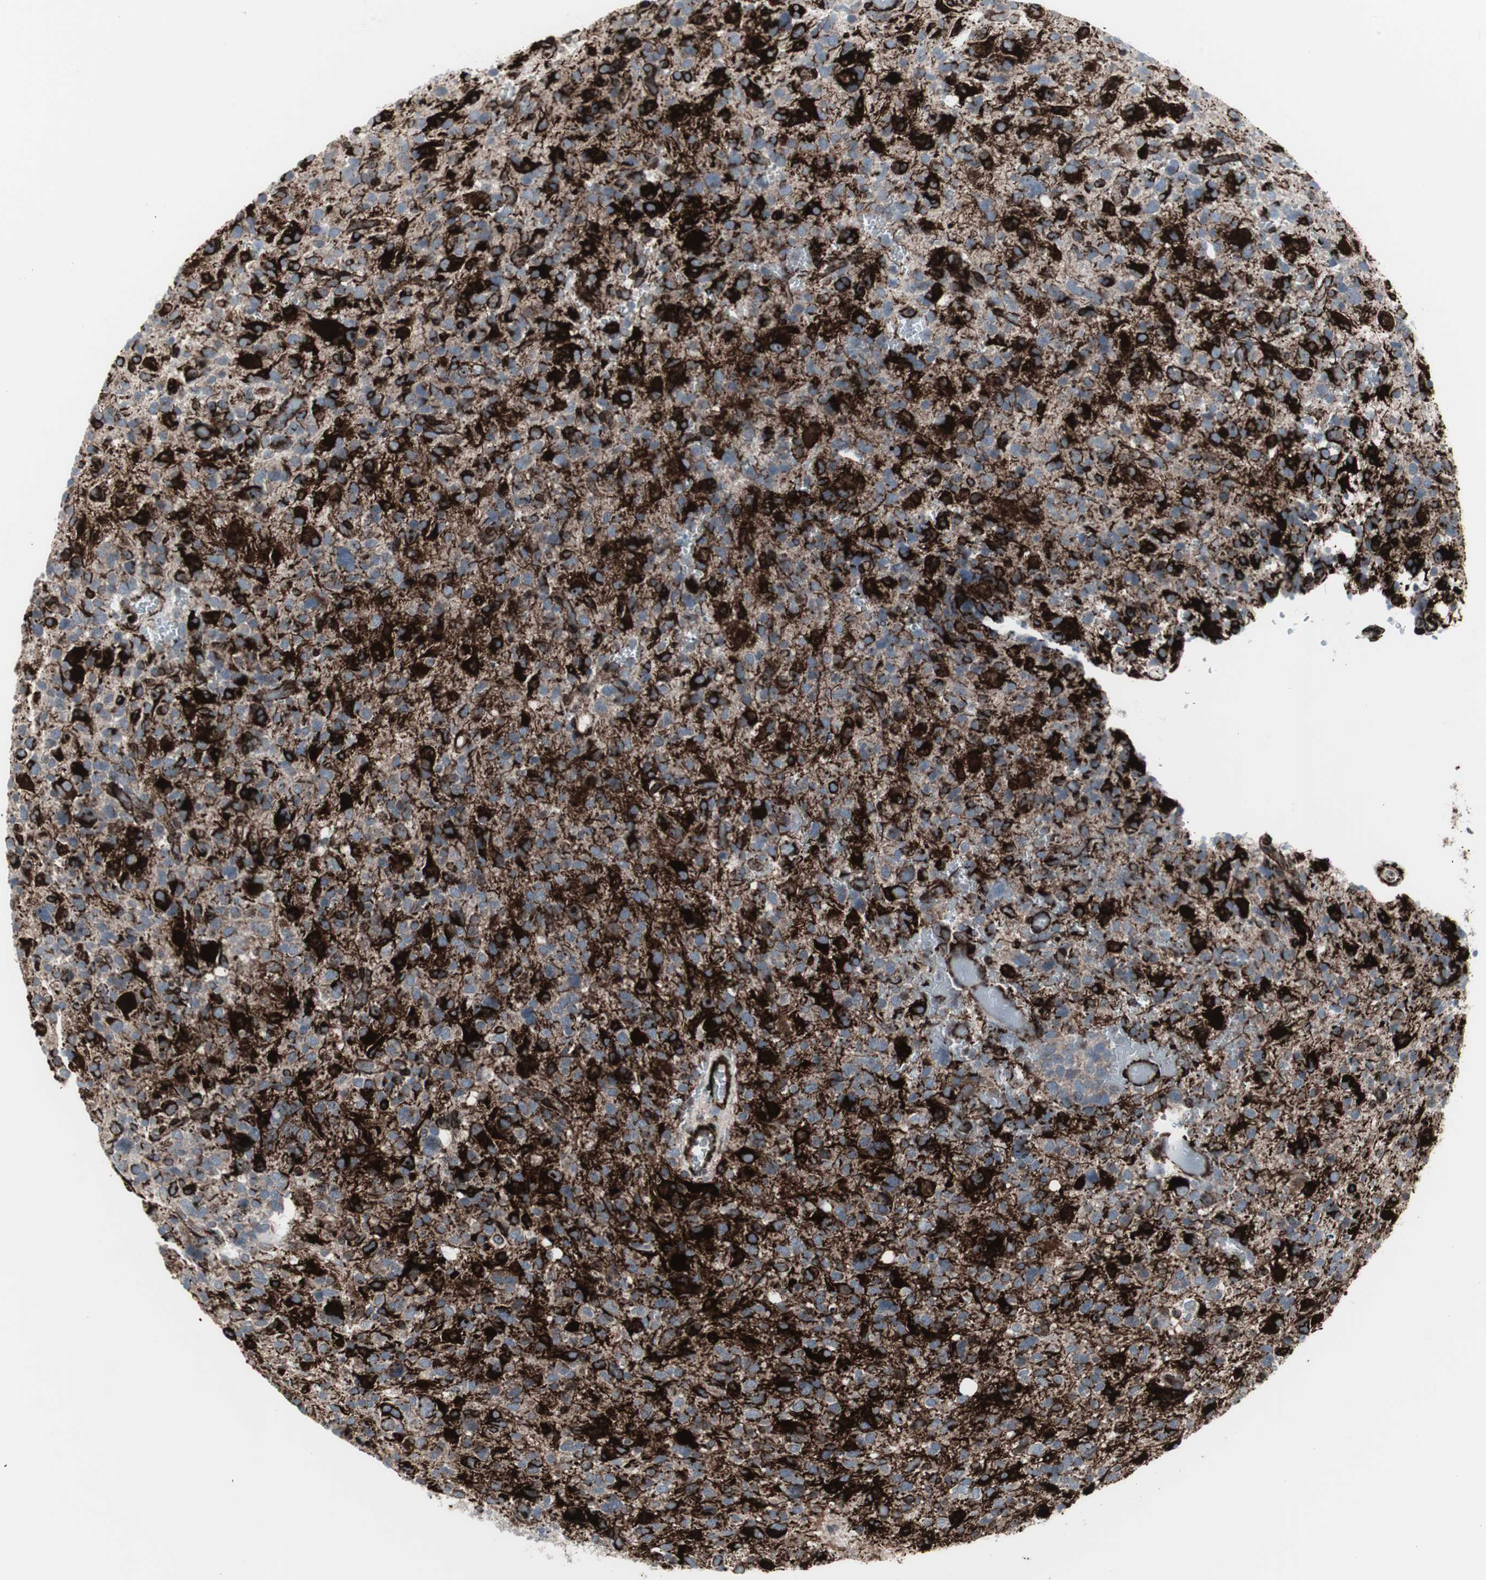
{"staining": {"intensity": "strong", "quantity": "25%-75%", "location": "cytoplasmic/membranous"}, "tissue": "glioma", "cell_type": "Tumor cells", "image_type": "cancer", "snomed": [{"axis": "morphology", "description": "Glioma, malignant, High grade"}, {"axis": "topography", "description": "Brain"}], "caption": "Strong cytoplasmic/membranous protein staining is seen in approximately 25%-75% of tumor cells in glioma. The staining was performed using DAB to visualize the protein expression in brown, while the nuclei were stained in blue with hematoxylin (Magnification: 20x).", "gene": "PDGFA", "patient": {"sex": "male", "age": 48}}